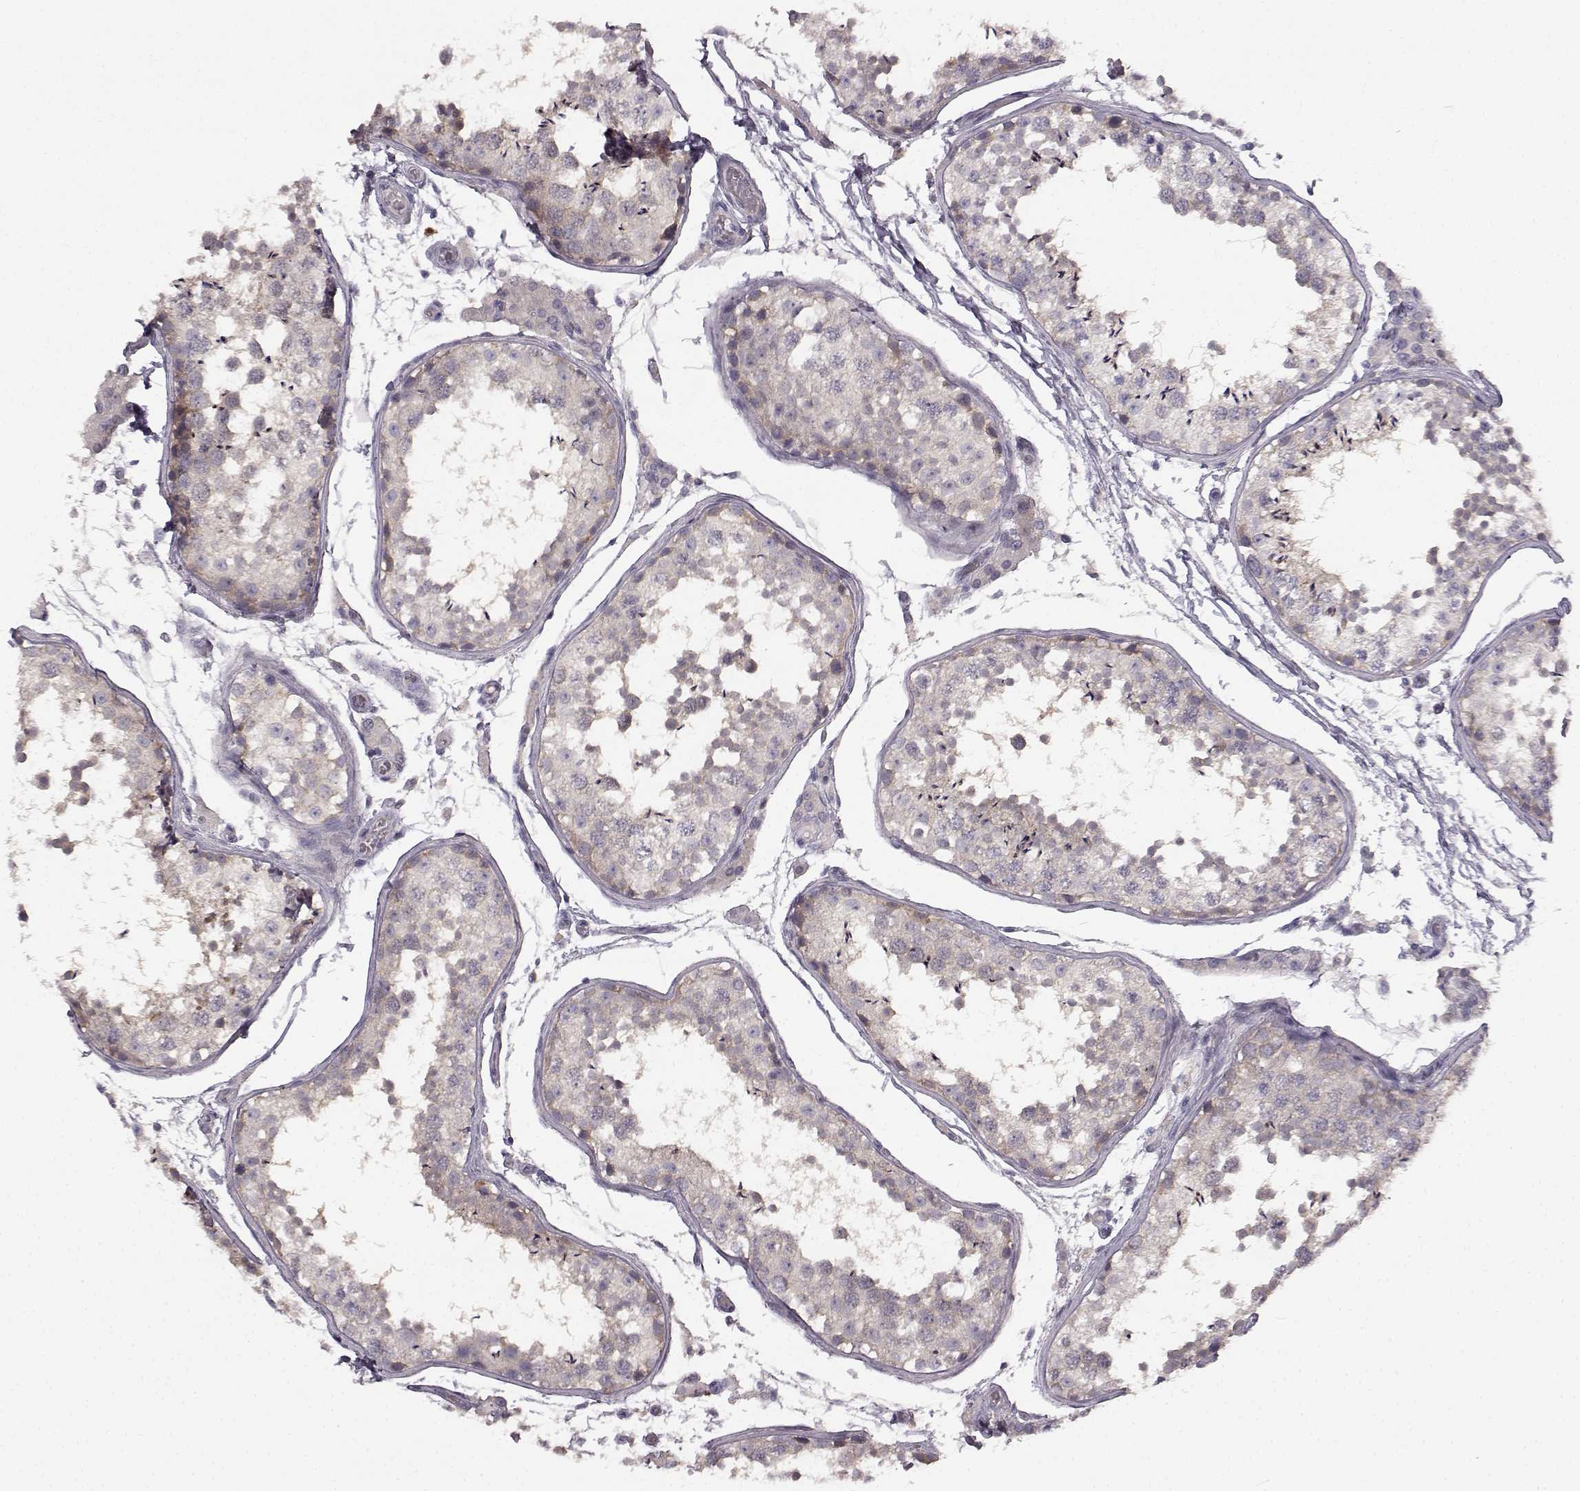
{"staining": {"intensity": "weak", "quantity": "25%-75%", "location": "cytoplasmic/membranous"}, "tissue": "testis", "cell_type": "Cells in seminiferous ducts", "image_type": "normal", "snomed": [{"axis": "morphology", "description": "Normal tissue, NOS"}, {"axis": "topography", "description": "Testis"}], "caption": "Normal testis reveals weak cytoplasmic/membranous positivity in about 25%-75% of cells in seminiferous ducts (DAB (3,3'-diaminobenzidine) IHC, brown staining for protein, blue staining for nuclei)..", "gene": "SPAG17", "patient": {"sex": "male", "age": 29}}